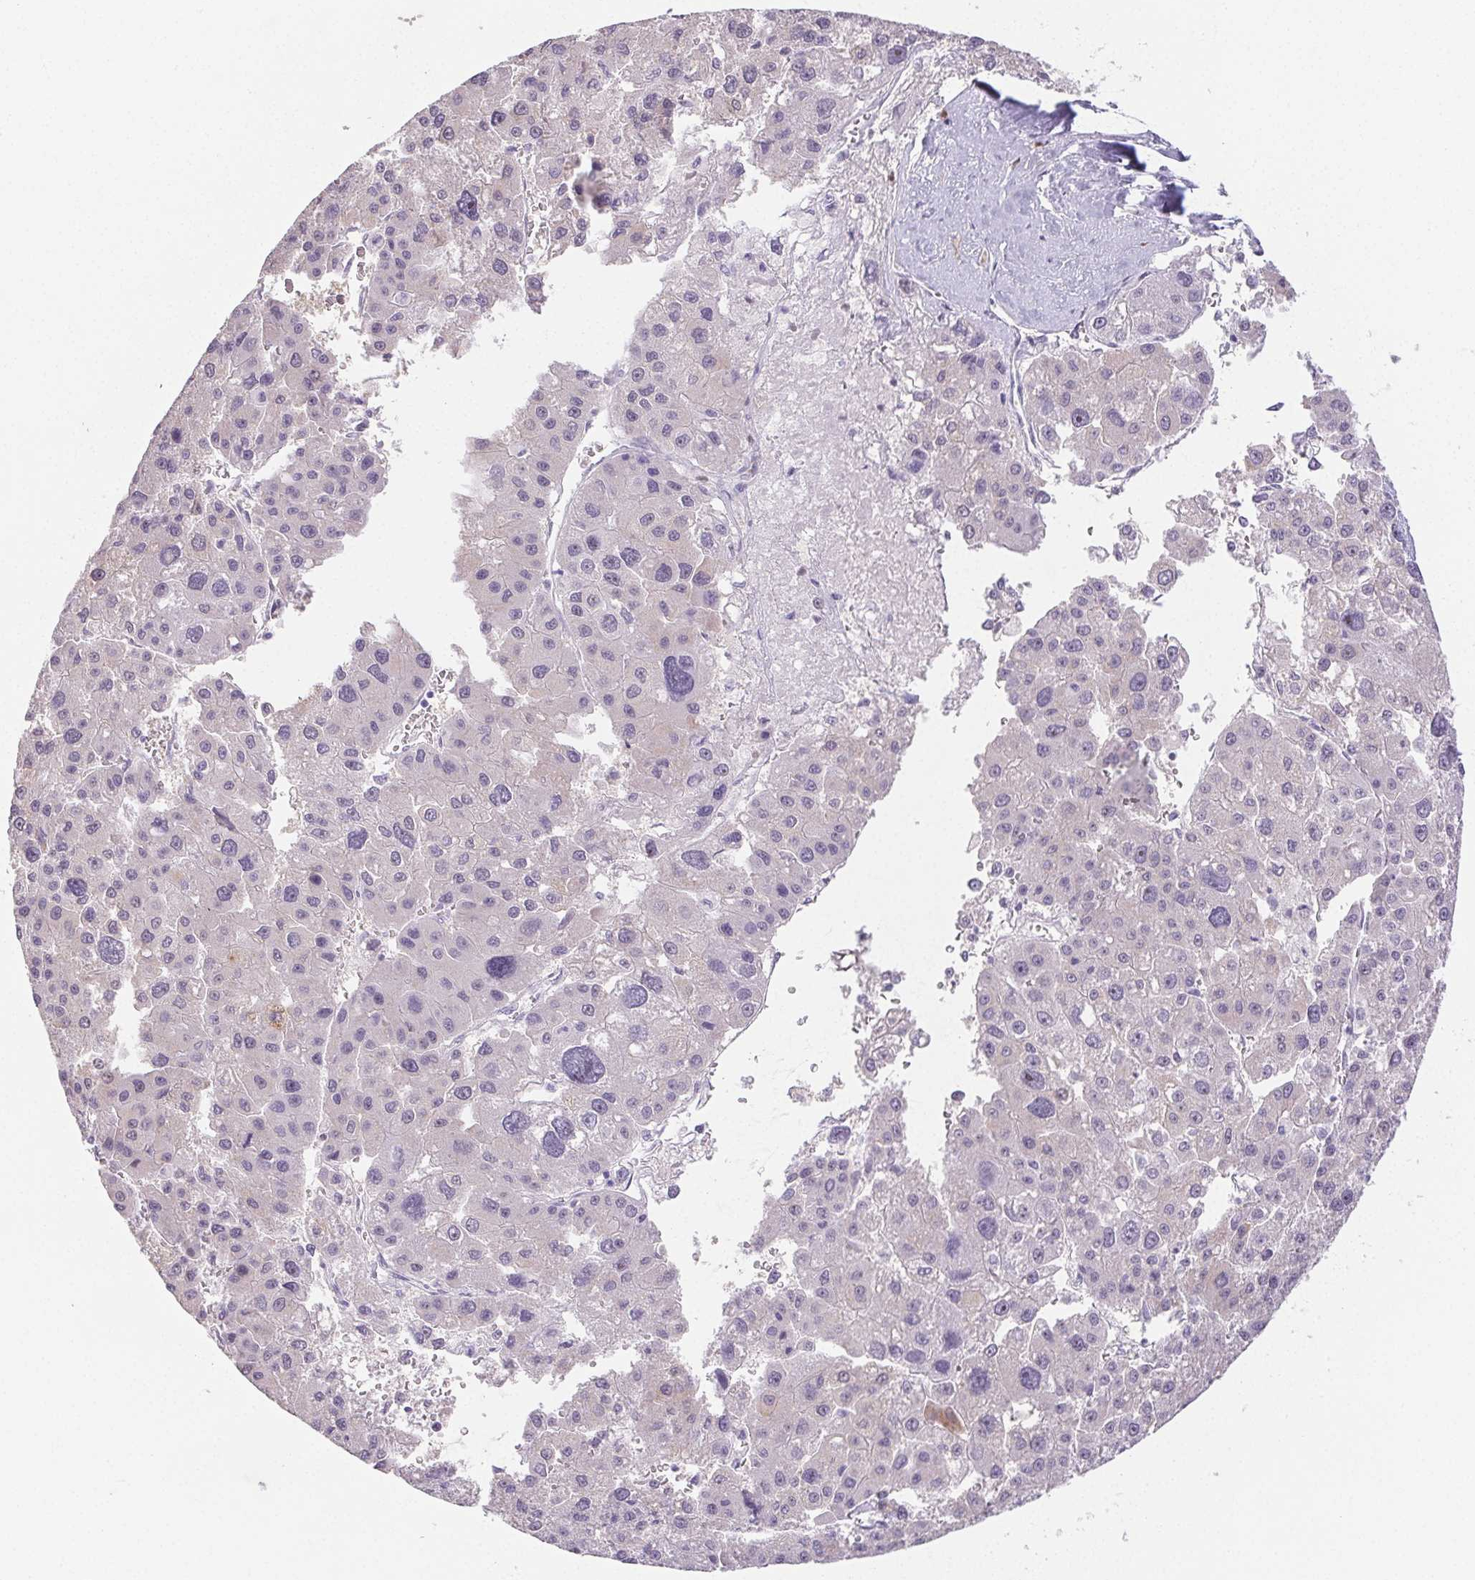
{"staining": {"intensity": "negative", "quantity": "none", "location": "none"}, "tissue": "liver cancer", "cell_type": "Tumor cells", "image_type": "cancer", "snomed": [{"axis": "morphology", "description": "Carcinoma, Hepatocellular, NOS"}, {"axis": "topography", "description": "Liver"}], "caption": "The image displays no significant positivity in tumor cells of liver hepatocellular carcinoma.", "gene": "ST8SIA3", "patient": {"sex": "male", "age": 73}}